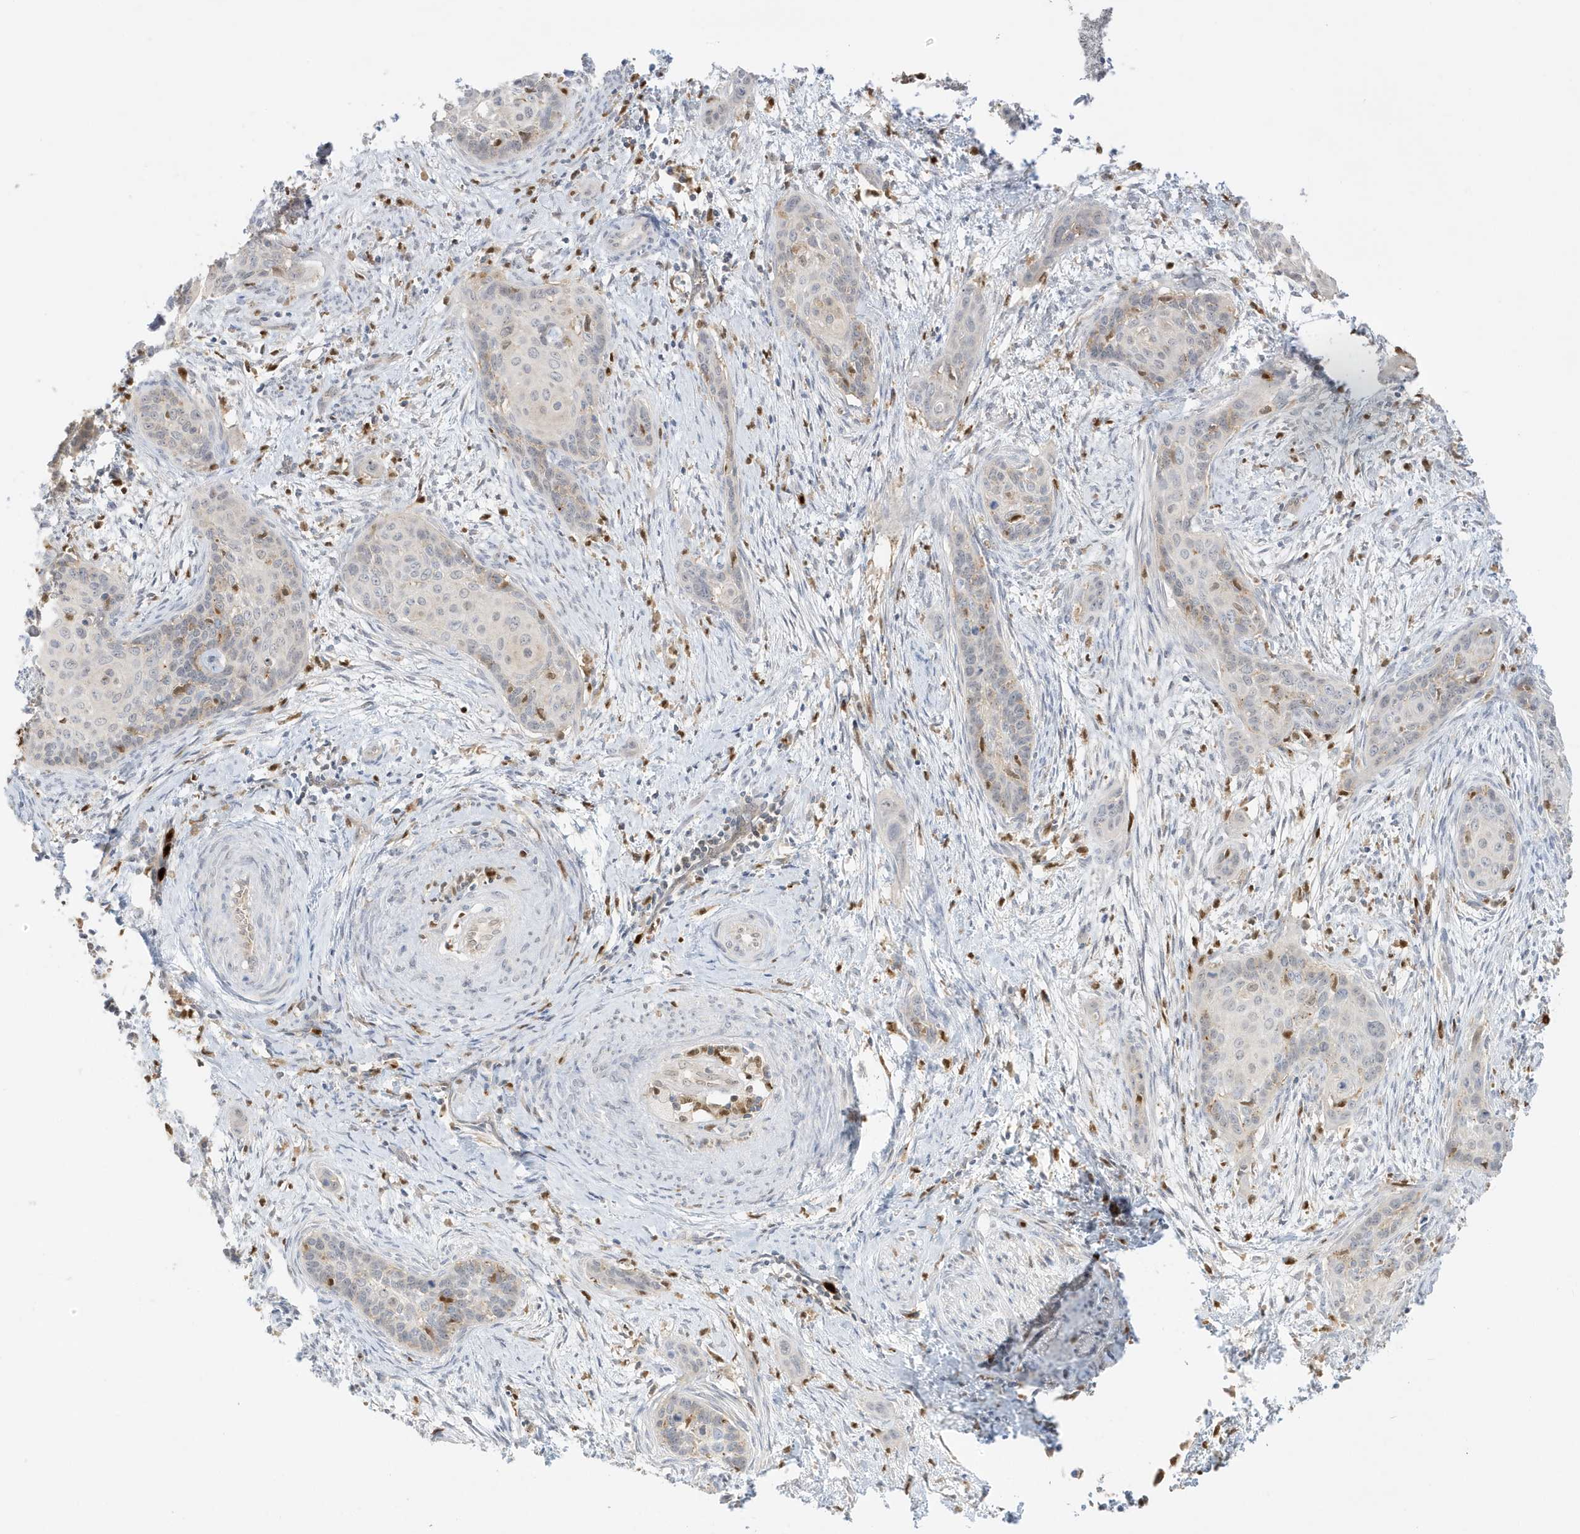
{"staining": {"intensity": "weak", "quantity": "25%-75%", "location": "nuclear"}, "tissue": "cervical cancer", "cell_type": "Tumor cells", "image_type": "cancer", "snomed": [{"axis": "morphology", "description": "Squamous cell carcinoma, NOS"}, {"axis": "topography", "description": "Cervix"}], "caption": "Protein expression analysis of human cervical squamous cell carcinoma reveals weak nuclear staining in approximately 25%-75% of tumor cells.", "gene": "GCA", "patient": {"sex": "female", "age": 33}}